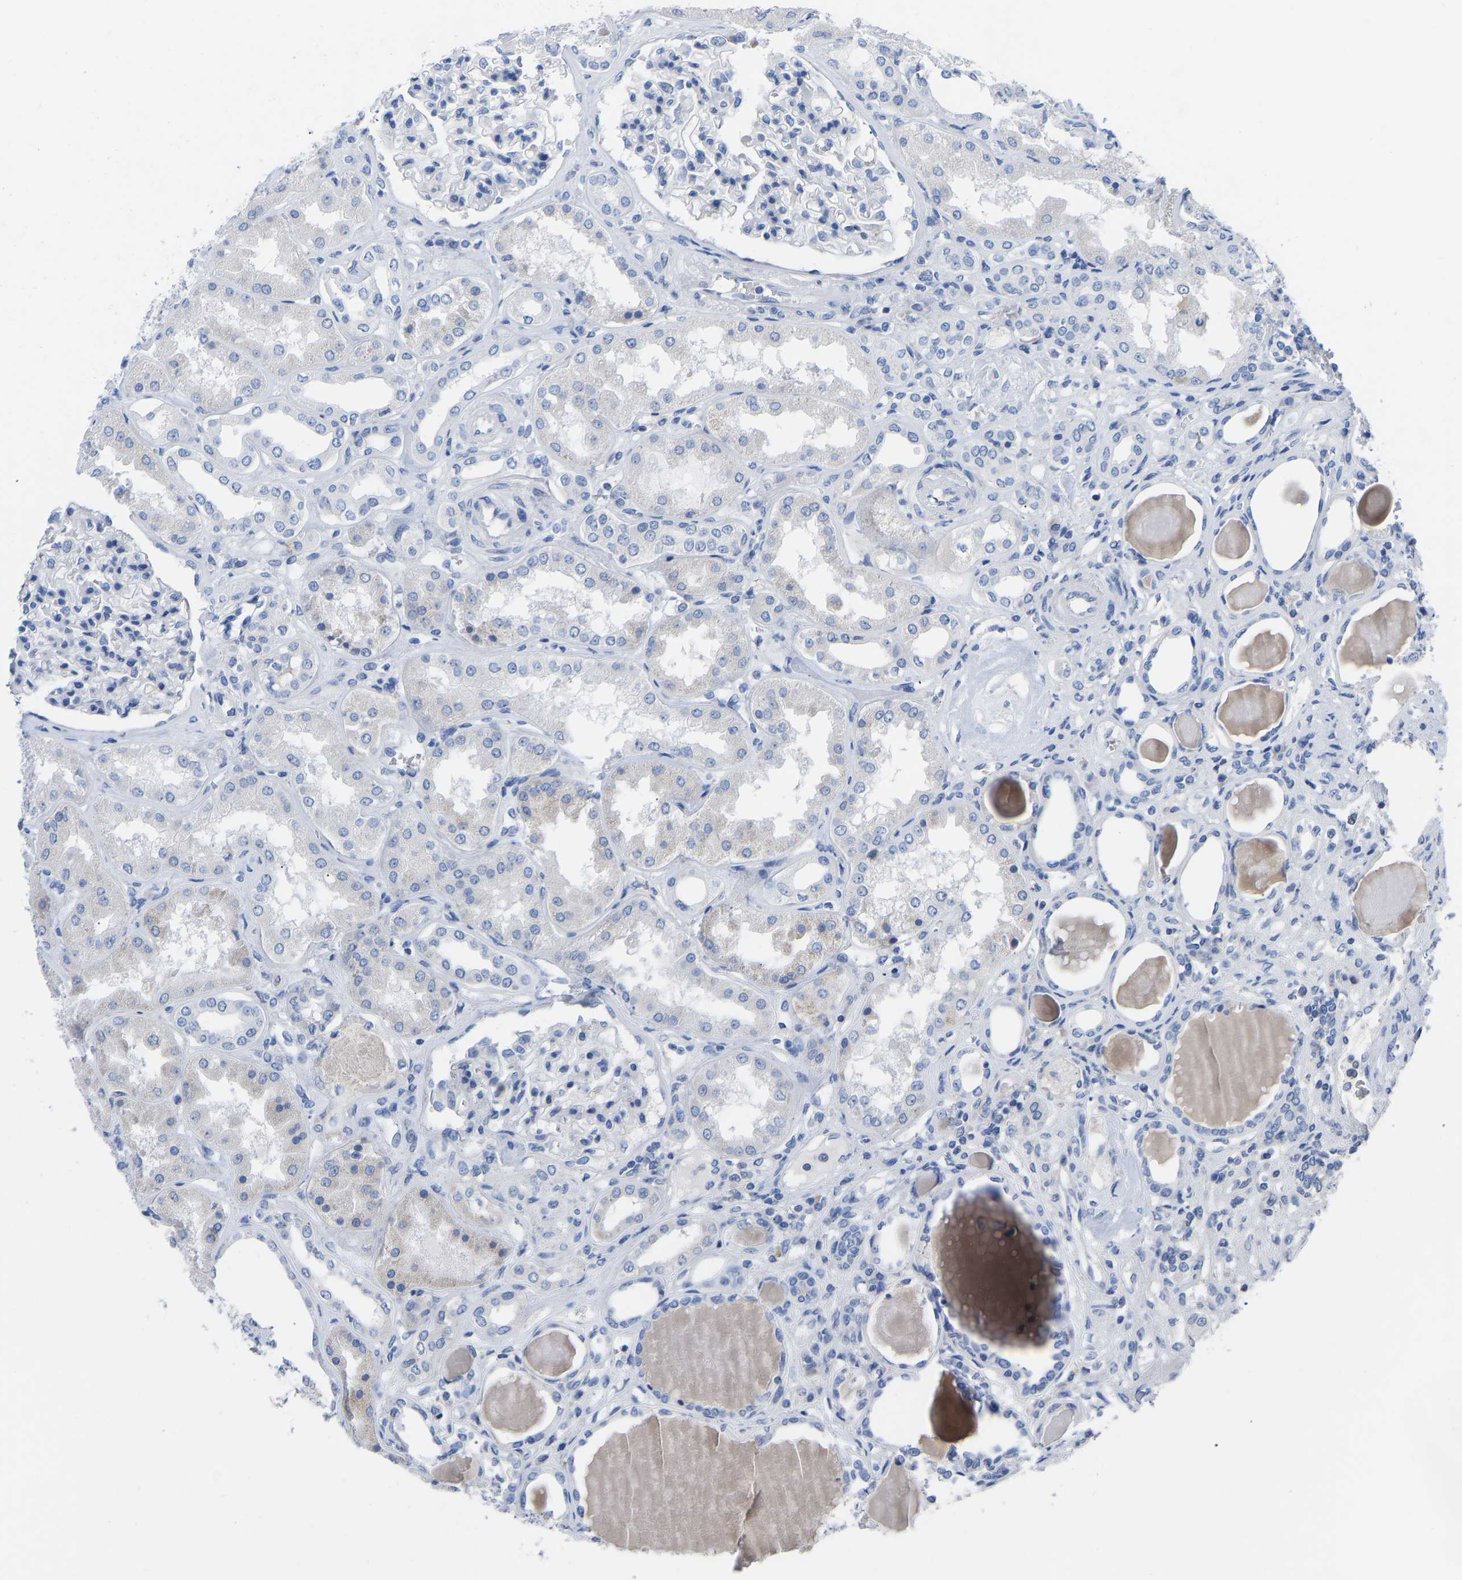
{"staining": {"intensity": "negative", "quantity": "none", "location": "none"}, "tissue": "kidney", "cell_type": "Cells in glomeruli", "image_type": "normal", "snomed": [{"axis": "morphology", "description": "Normal tissue, NOS"}, {"axis": "topography", "description": "Kidney"}], "caption": "Immunohistochemistry photomicrograph of unremarkable kidney stained for a protein (brown), which displays no staining in cells in glomeruli.", "gene": "OLIG2", "patient": {"sex": "female", "age": 56}}